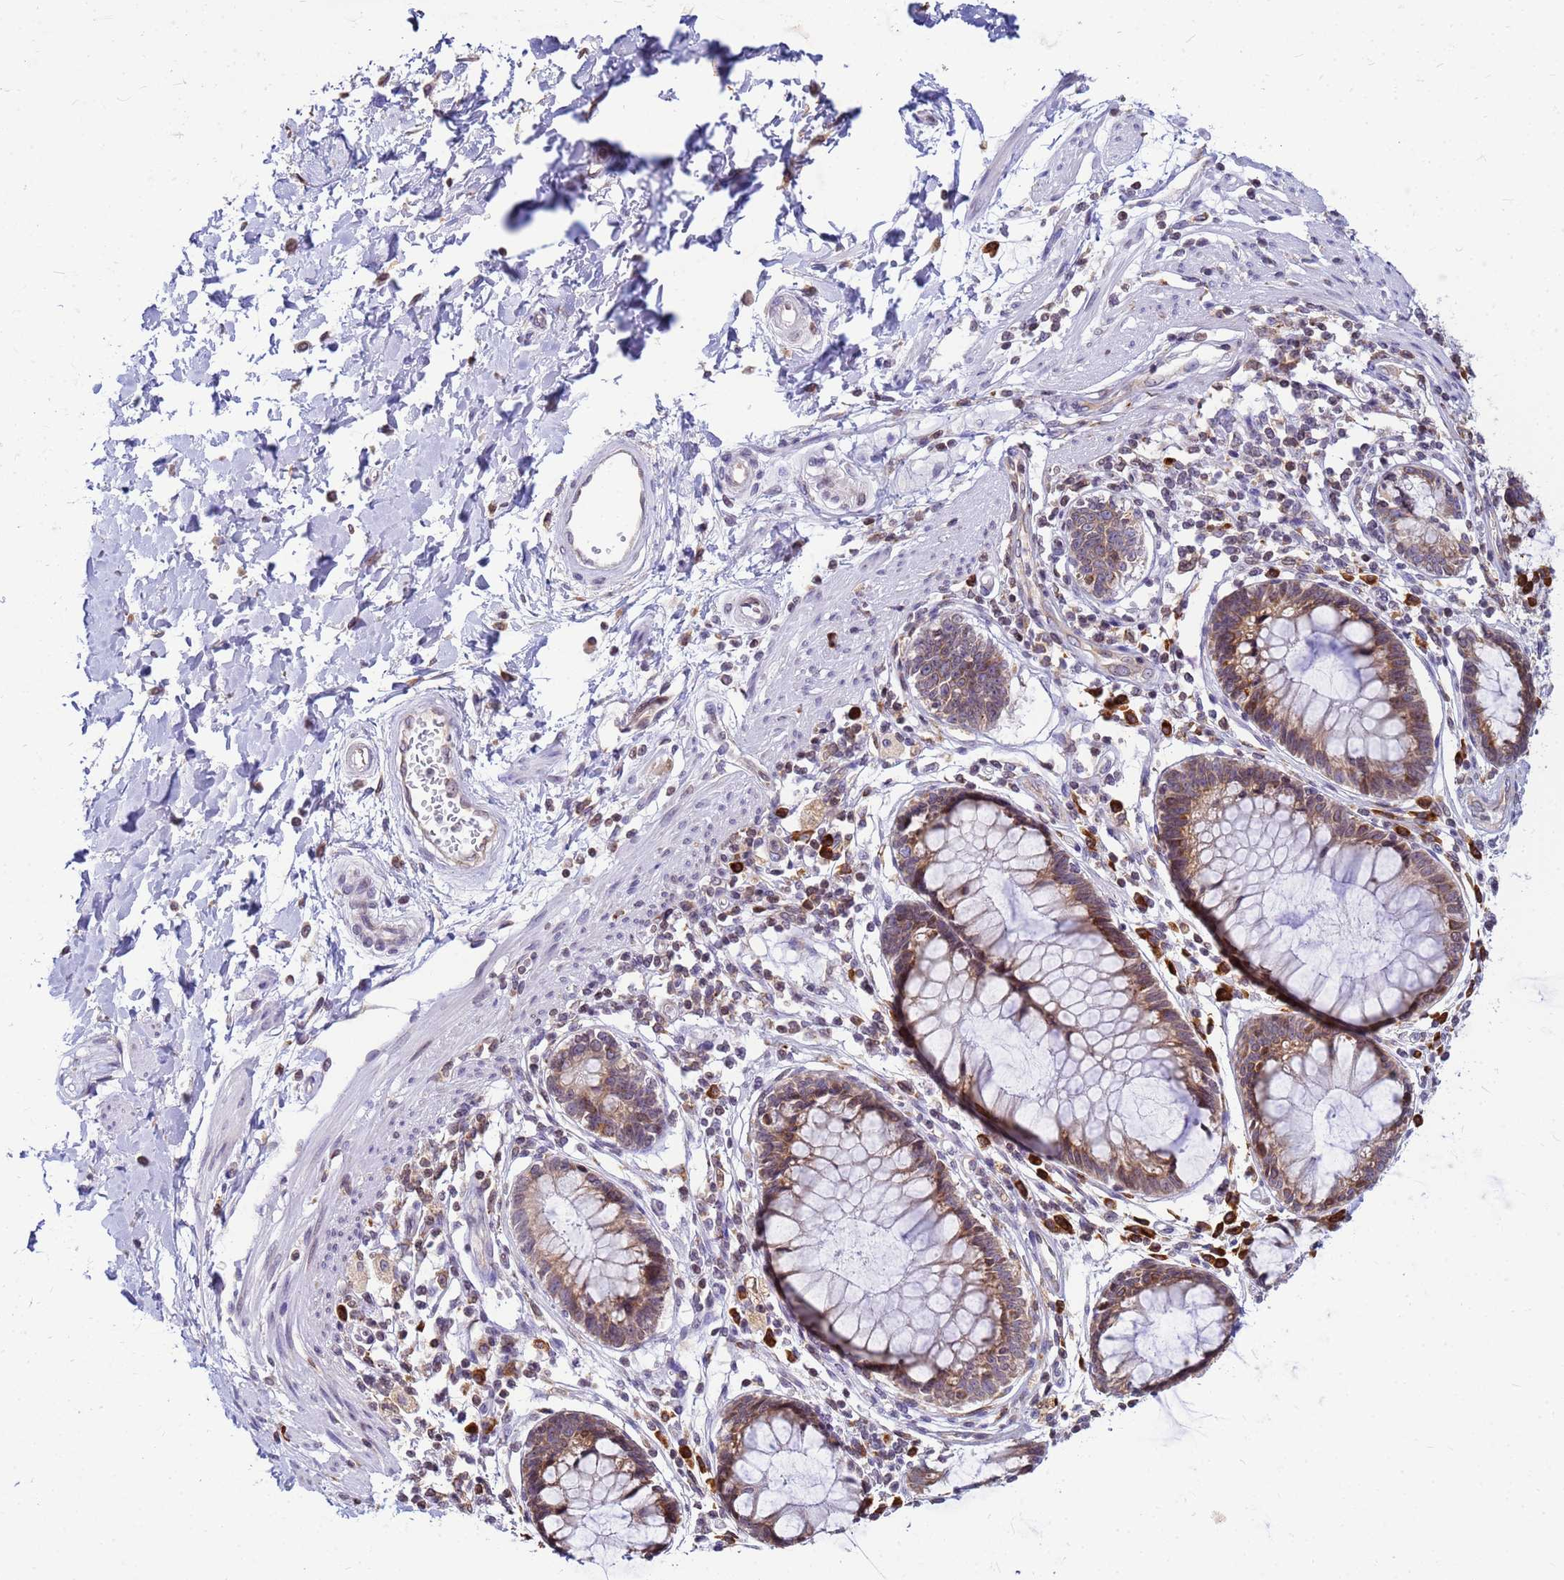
{"staining": {"intensity": "moderate", "quantity": ">75%", "location": "cytoplasmic/membranous"}, "tissue": "ovarian cancer", "cell_type": "Tumor cells", "image_type": "cancer", "snomed": [{"axis": "morphology", "description": "Cystadenocarcinoma, mucinous, NOS"}, {"axis": "topography", "description": "Ovary"}], "caption": "Tumor cells display medium levels of moderate cytoplasmic/membranous staining in about >75% of cells in human ovarian cancer (mucinous cystadenocarcinoma).", "gene": "SSR4", "patient": {"sex": "female", "age": 39}}